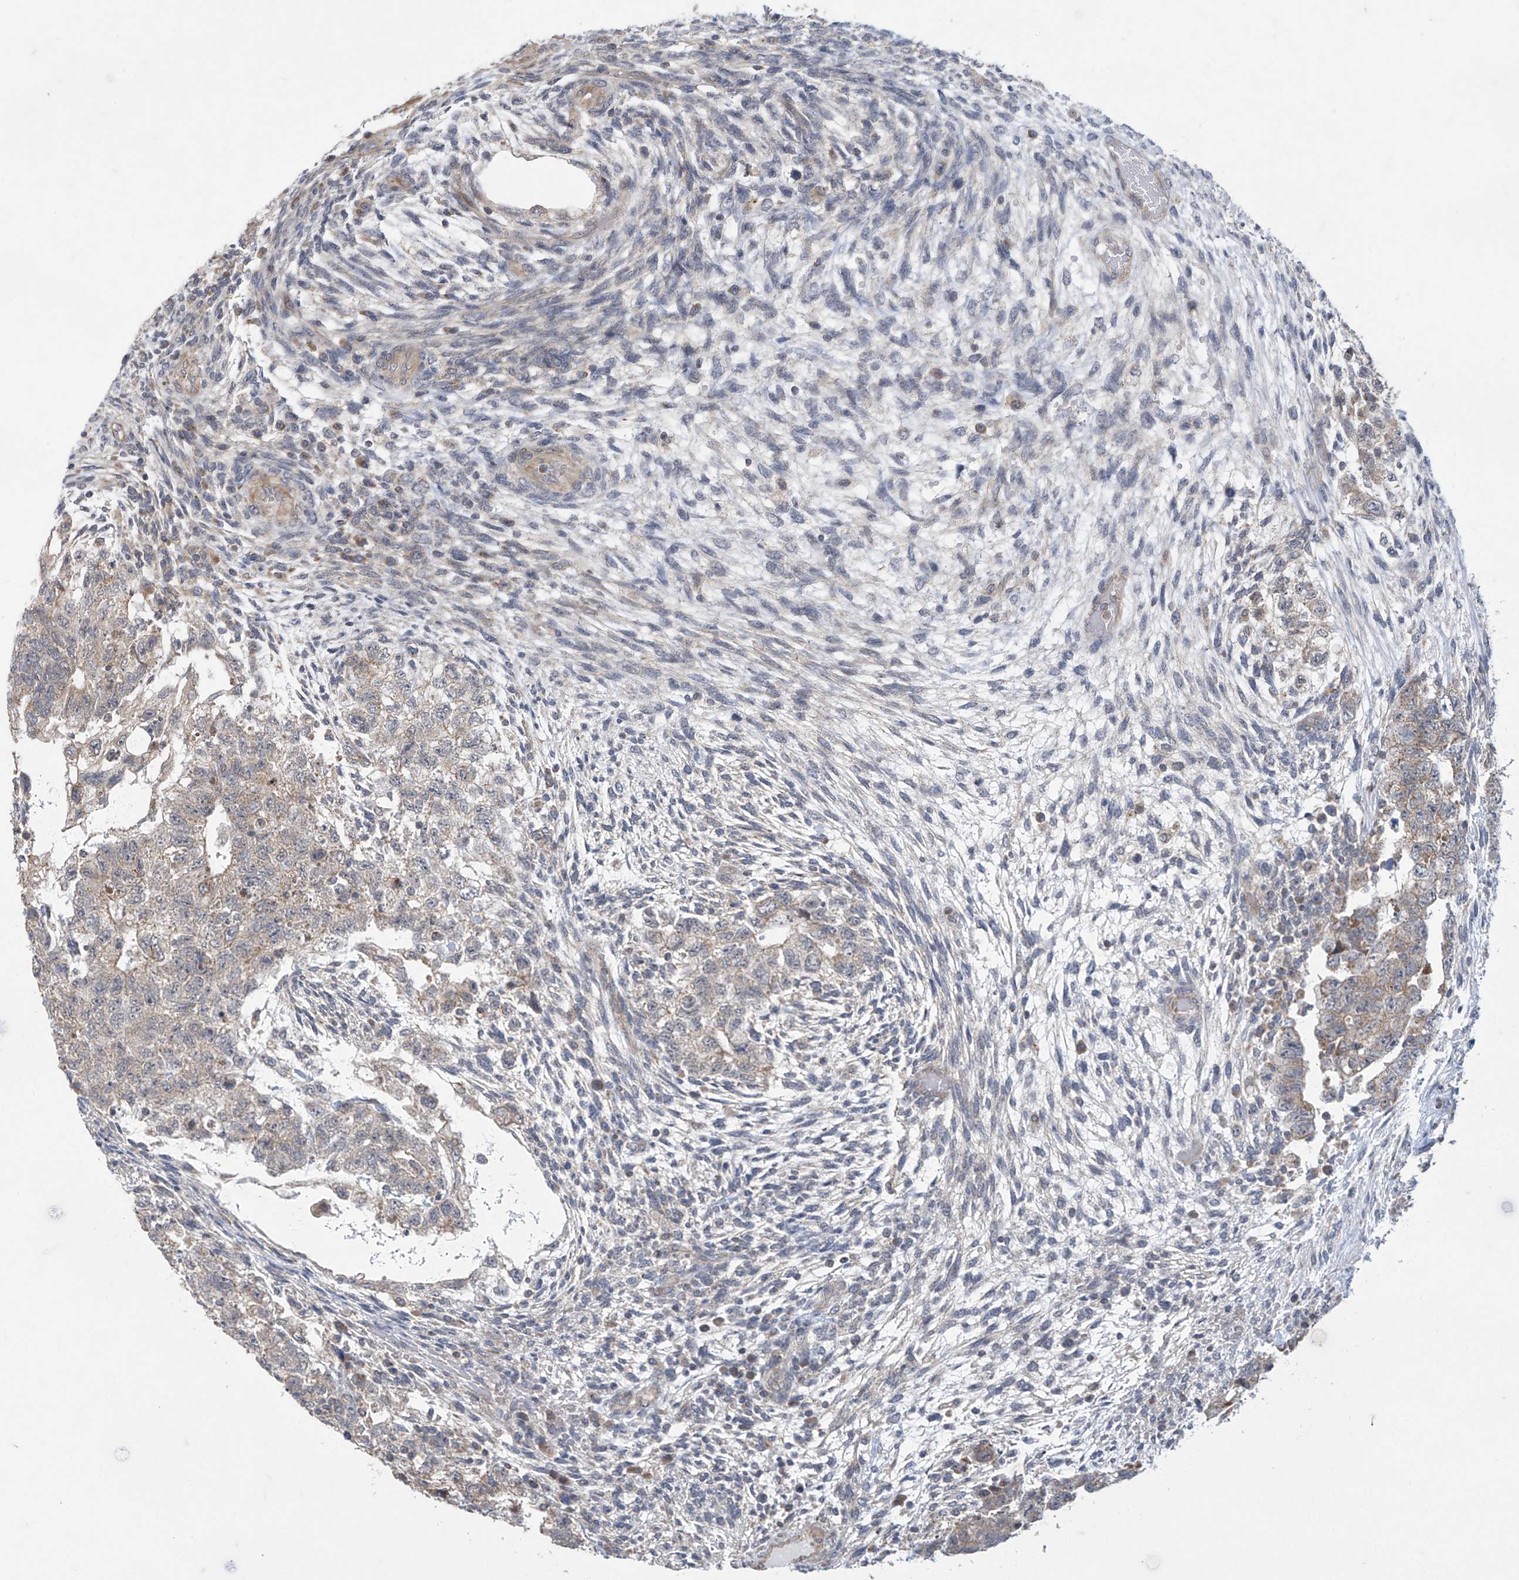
{"staining": {"intensity": "weak", "quantity": "<25%", "location": "cytoplasmic/membranous"}, "tissue": "testis cancer", "cell_type": "Tumor cells", "image_type": "cancer", "snomed": [{"axis": "morphology", "description": "Carcinoma, Embryonal, NOS"}, {"axis": "topography", "description": "Testis"}], "caption": "This micrograph is of embryonal carcinoma (testis) stained with IHC to label a protein in brown with the nuclei are counter-stained blue. There is no staining in tumor cells. (DAB immunohistochemistry visualized using brightfield microscopy, high magnification).", "gene": "TRIM60", "patient": {"sex": "male", "age": 36}}